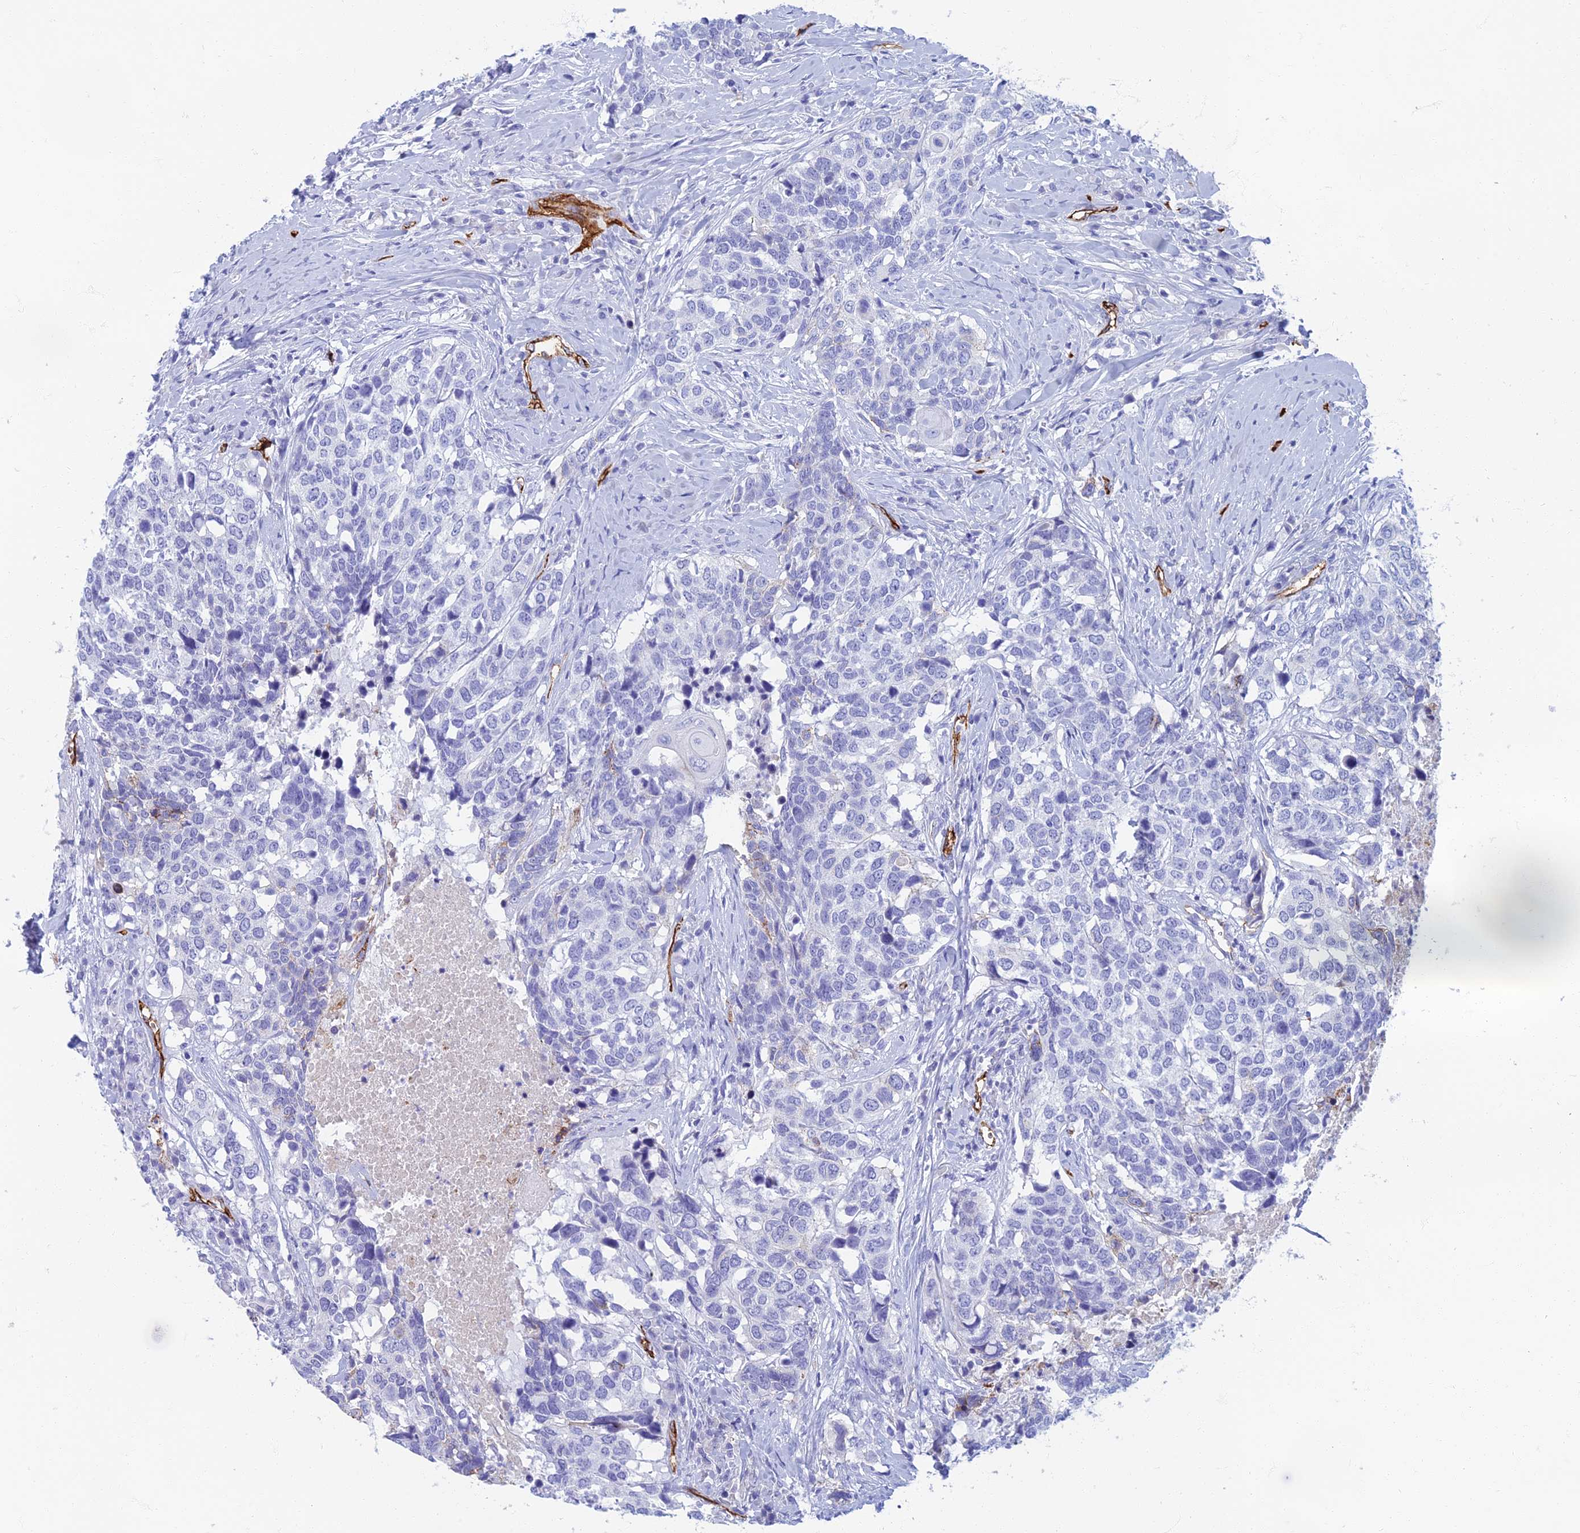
{"staining": {"intensity": "negative", "quantity": "none", "location": "none"}, "tissue": "head and neck cancer", "cell_type": "Tumor cells", "image_type": "cancer", "snomed": [{"axis": "morphology", "description": "Squamous cell carcinoma, NOS"}, {"axis": "topography", "description": "Head-Neck"}], "caption": "Histopathology image shows no protein positivity in tumor cells of head and neck cancer tissue. (Stains: DAB IHC with hematoxylin counter stain, Microscopy: brightfield microscopy at high magnification).", "gene": "ETFRF1", "patient": {"sex": "male", "age": 66}}